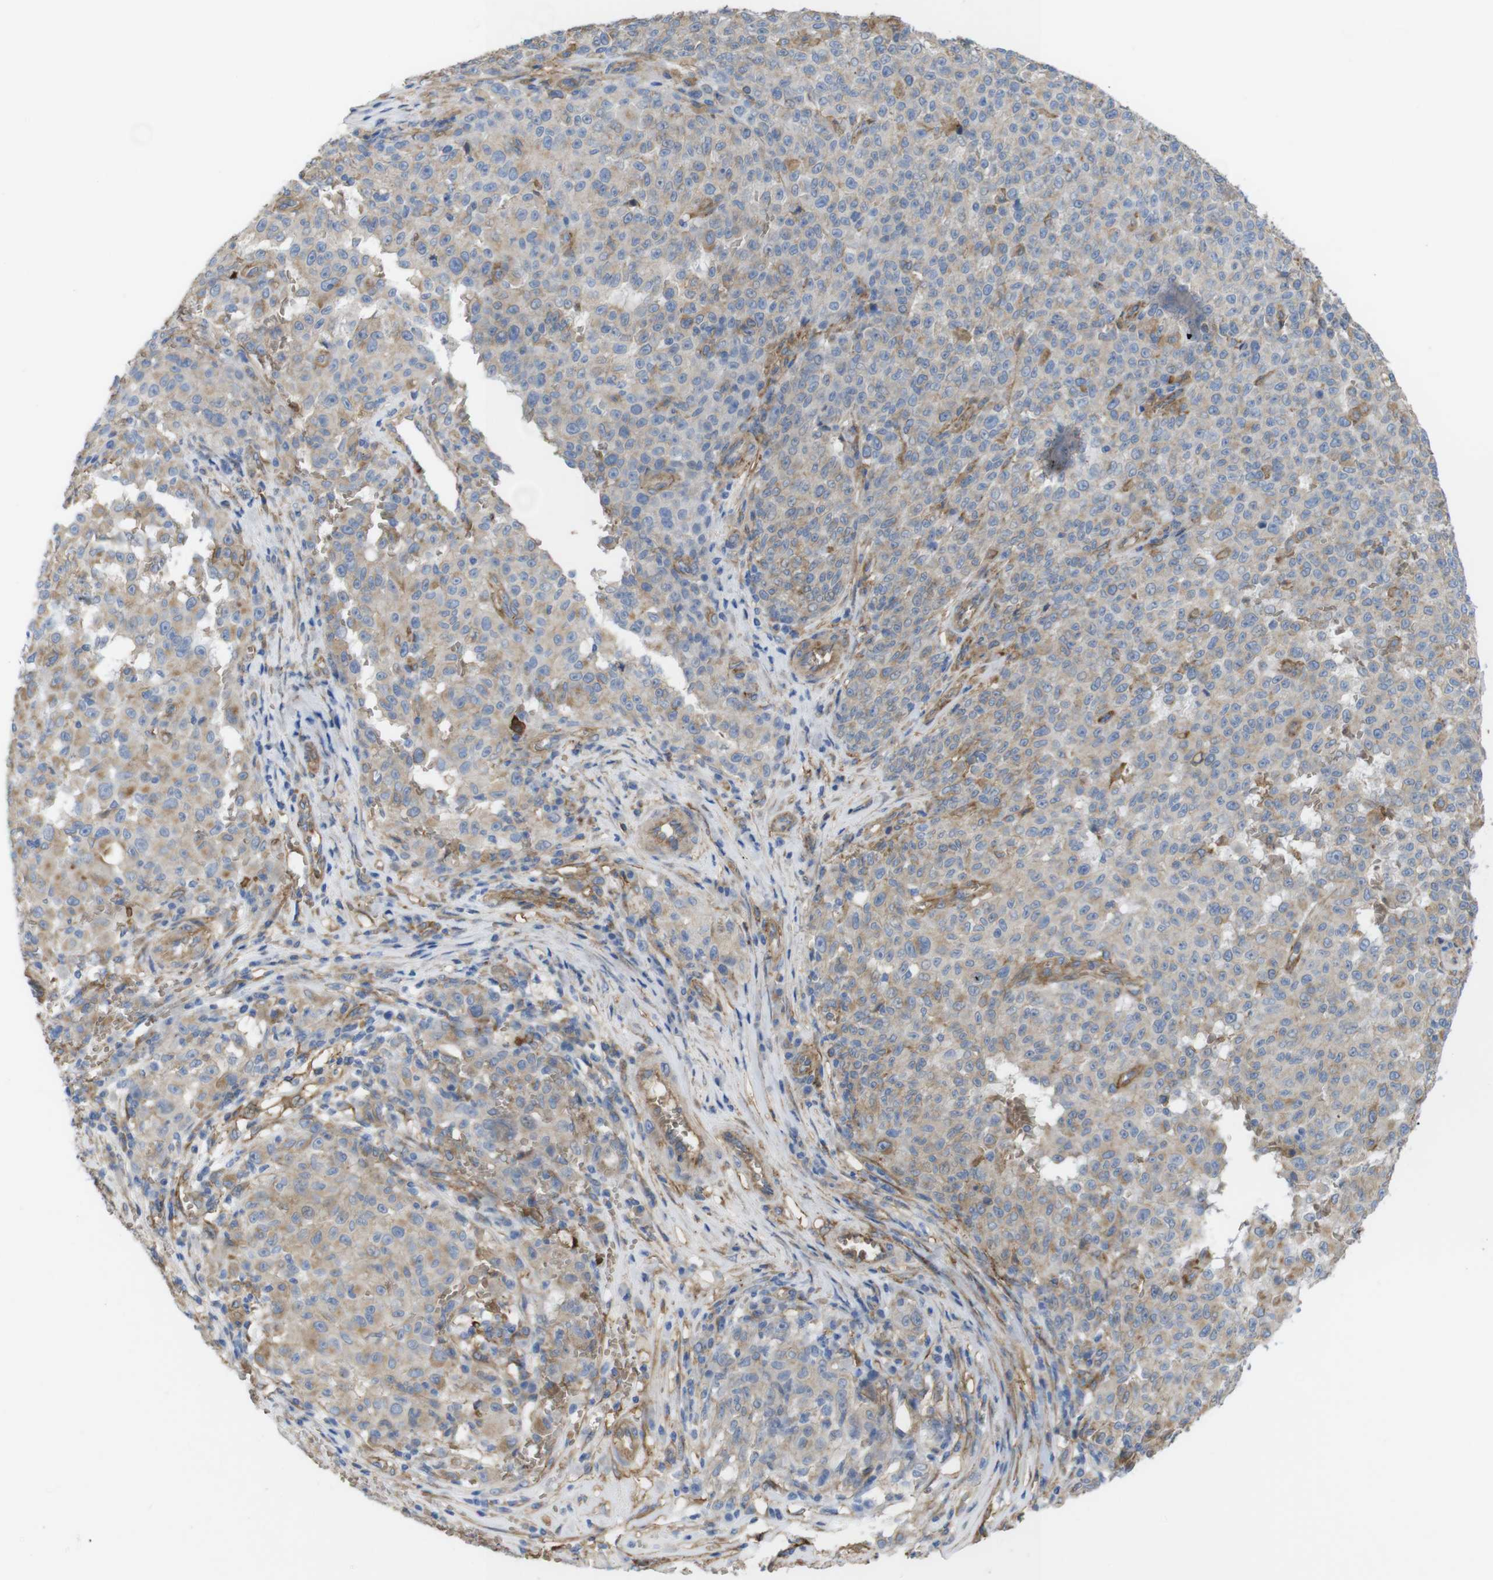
{"staining": {"intensity": "moderate", "quantity": "<25%", "location": "cytoplasmic/membranous"}, "tissue": "melanoma", "cell_type": "Tumor cells", "image_type": "cancer", "snomed": [{"axis": "morphology", "description": "Malignant melanoma, NOS"}, {"axis": "topography", "description": "Skin"}], "caption": "Protein analysis of melanoma tissue reveals moderate cytoplasmic/membranous positivity in approximately <25% of tumor cells.", "gene": "CYBRD1", "patient": {"sex": "female", "age": 82}}